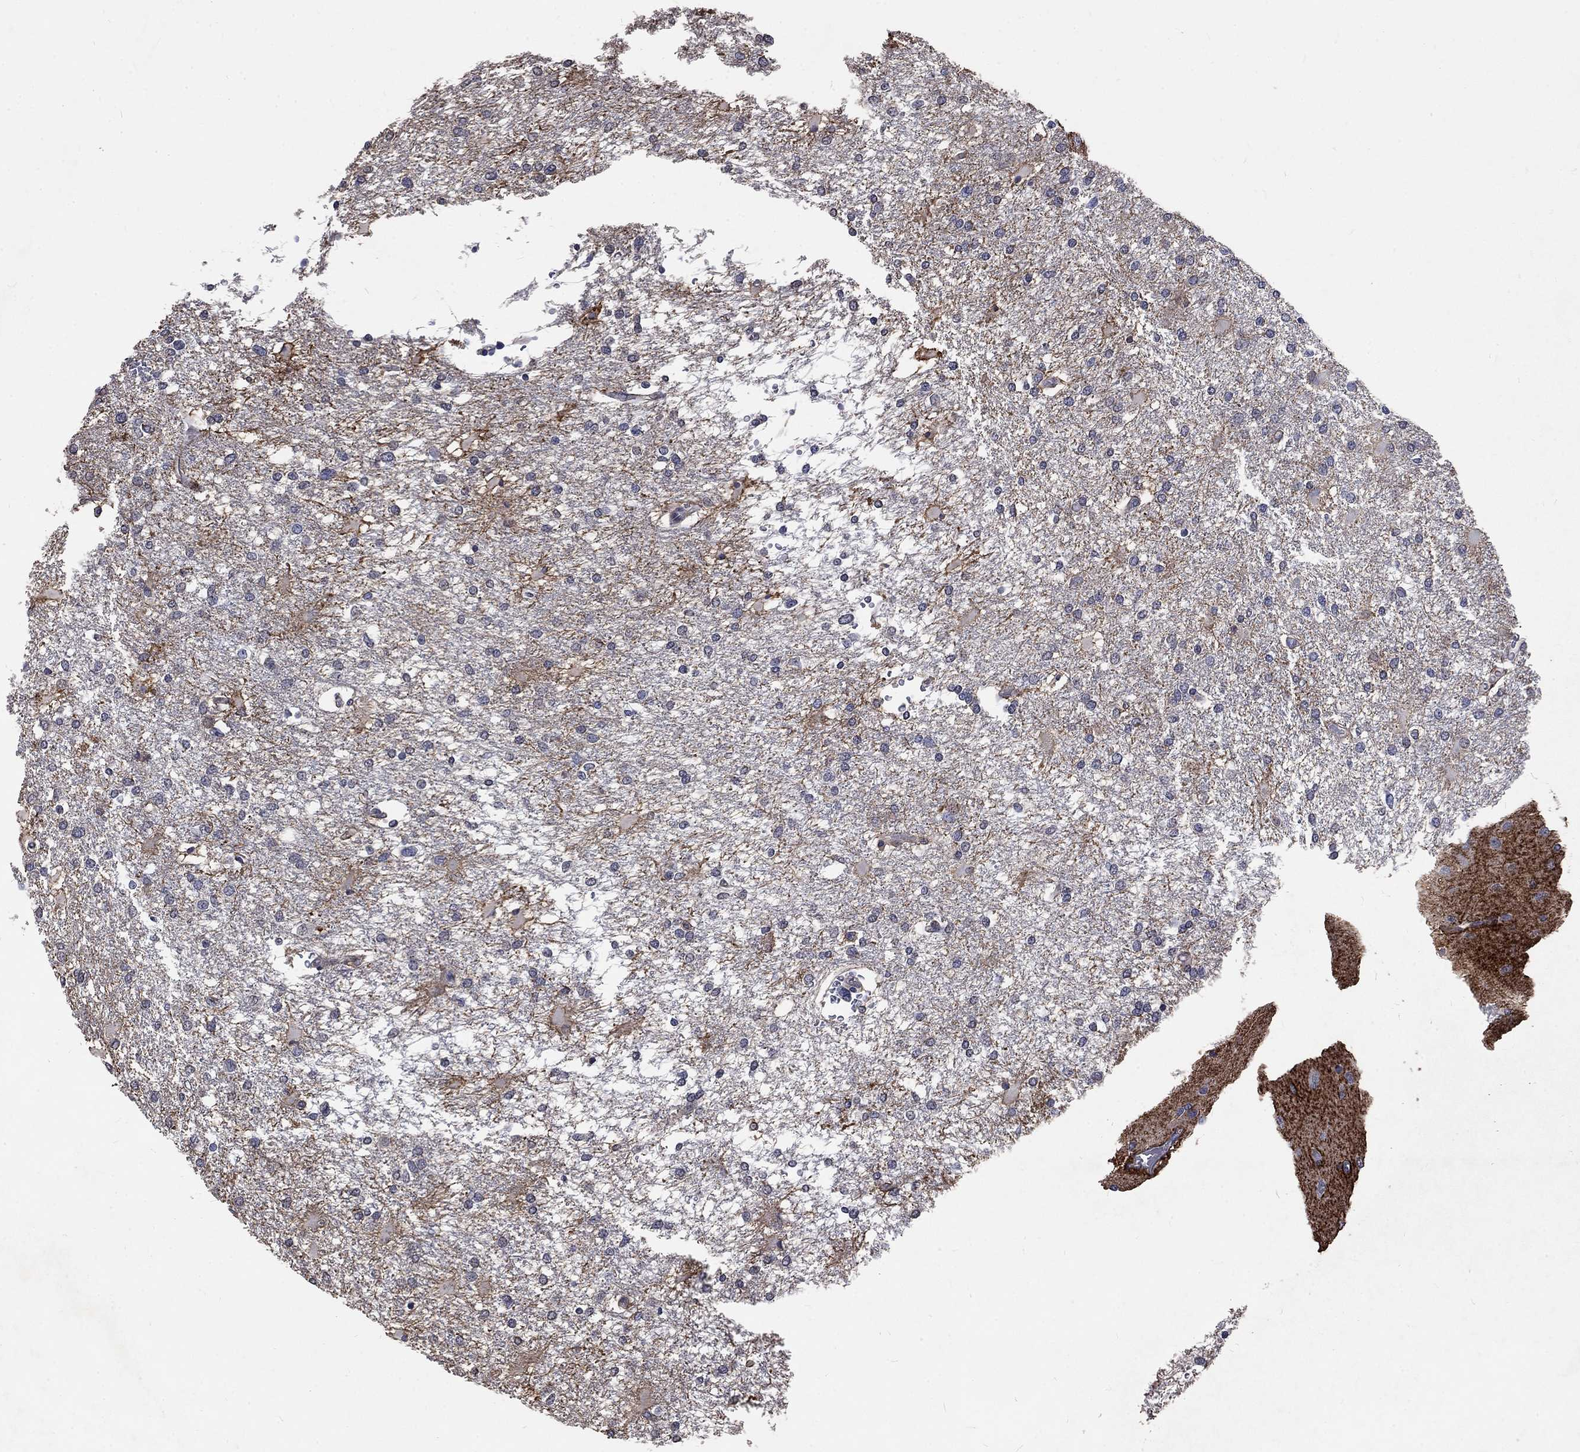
{"staining": {"intensity": "negative", "quantity": "none", "location": "none"}, "tissue": "glioma", "cell_type": "Tumor cells", "image_type": "cancer", "snomed": [{"axis": "morphology", "description": "Glioma, malignant, High grade"}, {"axis": "topography", "description": "Cerebral cortex"}], "caption": "This is a photomicrograph of immunohistochemistry (IHC) staining of malignant glioma (high-grade), which shows no expression in tumor cells.", "gene": "CHST5", "patient": {"sex": "male", "age": 79}}